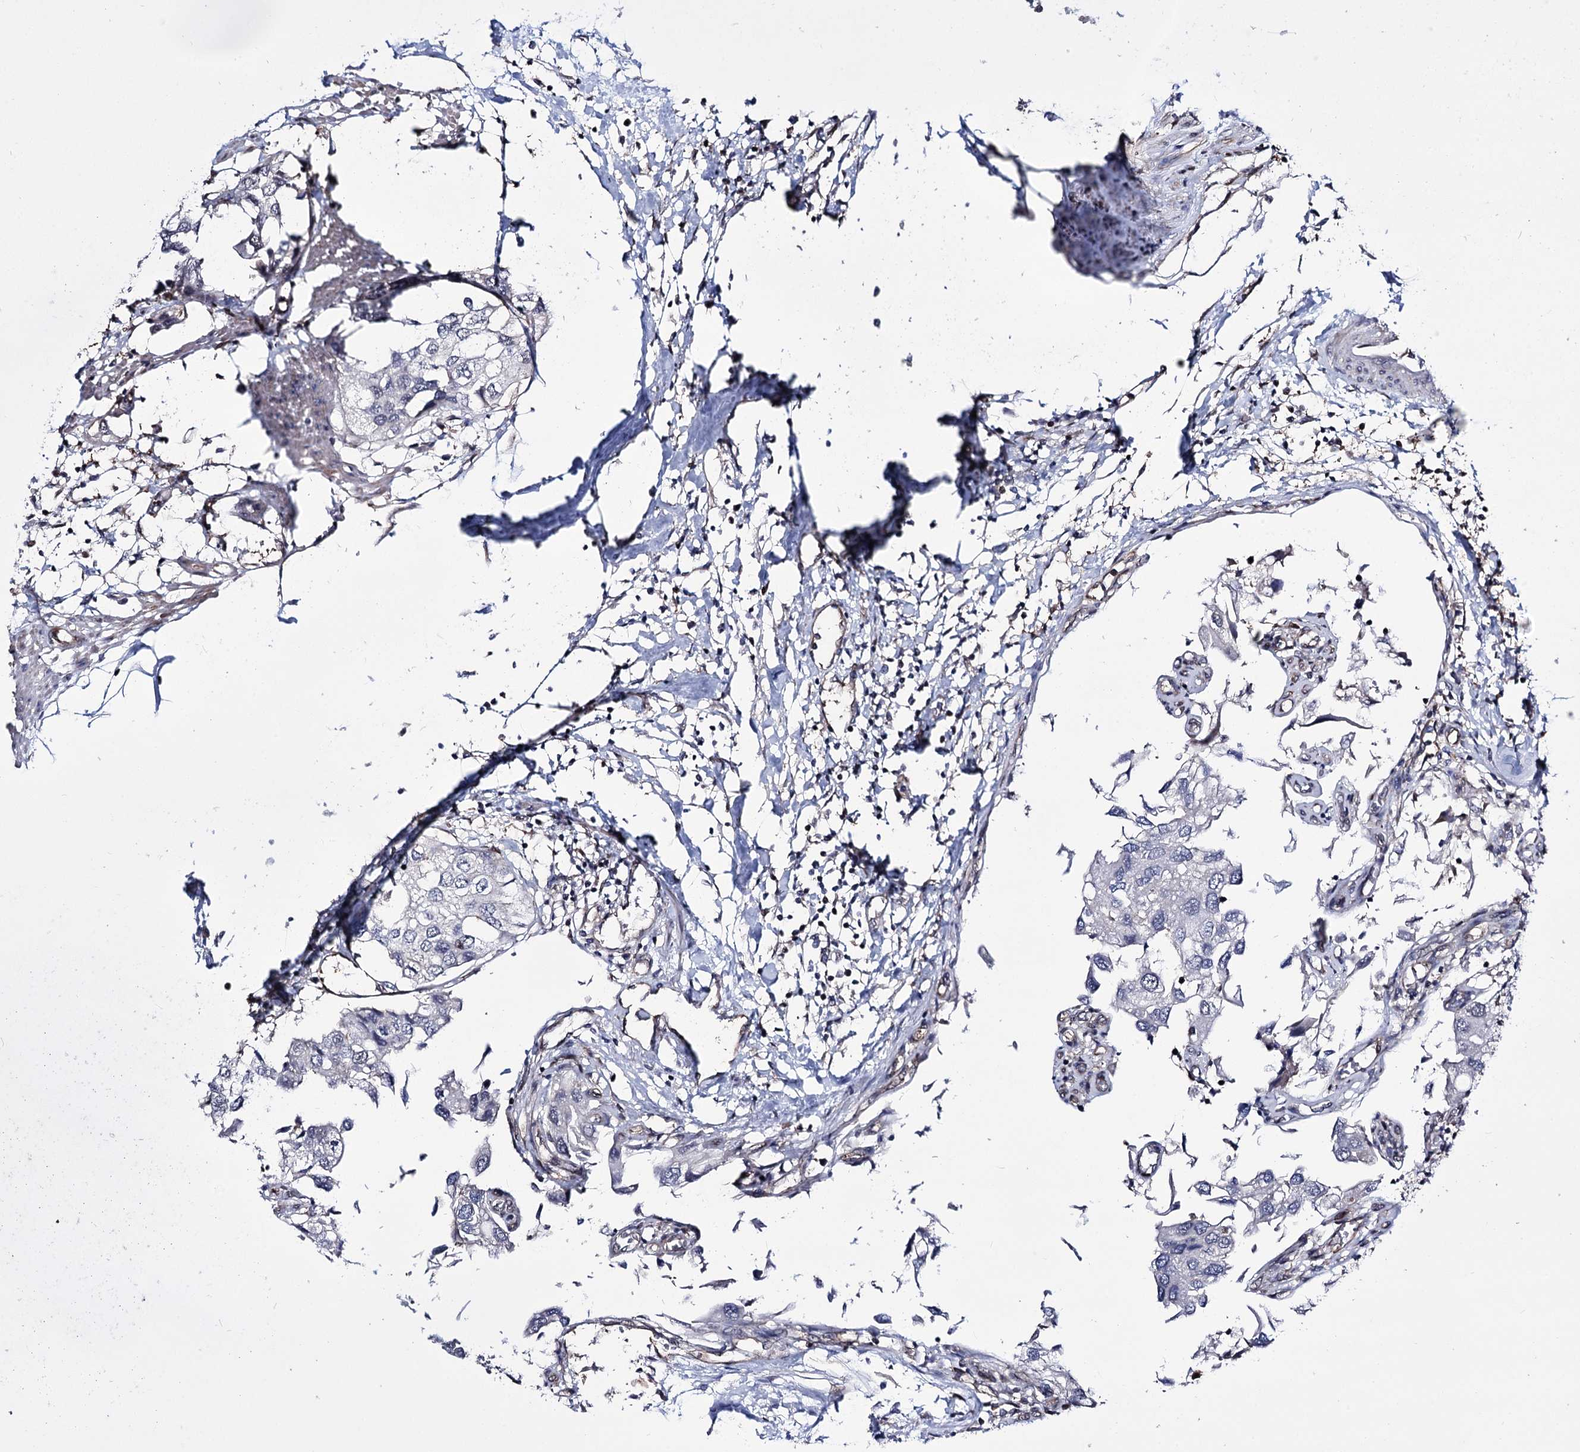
{"staining": {"intensity": "negative", "quantity": "none", "location": "none"}, "tissue": "urothelial cancer", "cell_type": "Tumor cells", "image_type": "cancer", "snomed": [{"axis": "morphology", "description": "Urothelial carcinoma, High grade"}, {"axis": "topography", "description": "Urinary bladder"}], "caption": "Tumor cells are negative for protein expression in human urothelial cancer.", "gene": "CHMP7", "patient": {"sex": "male", "age": 64}}